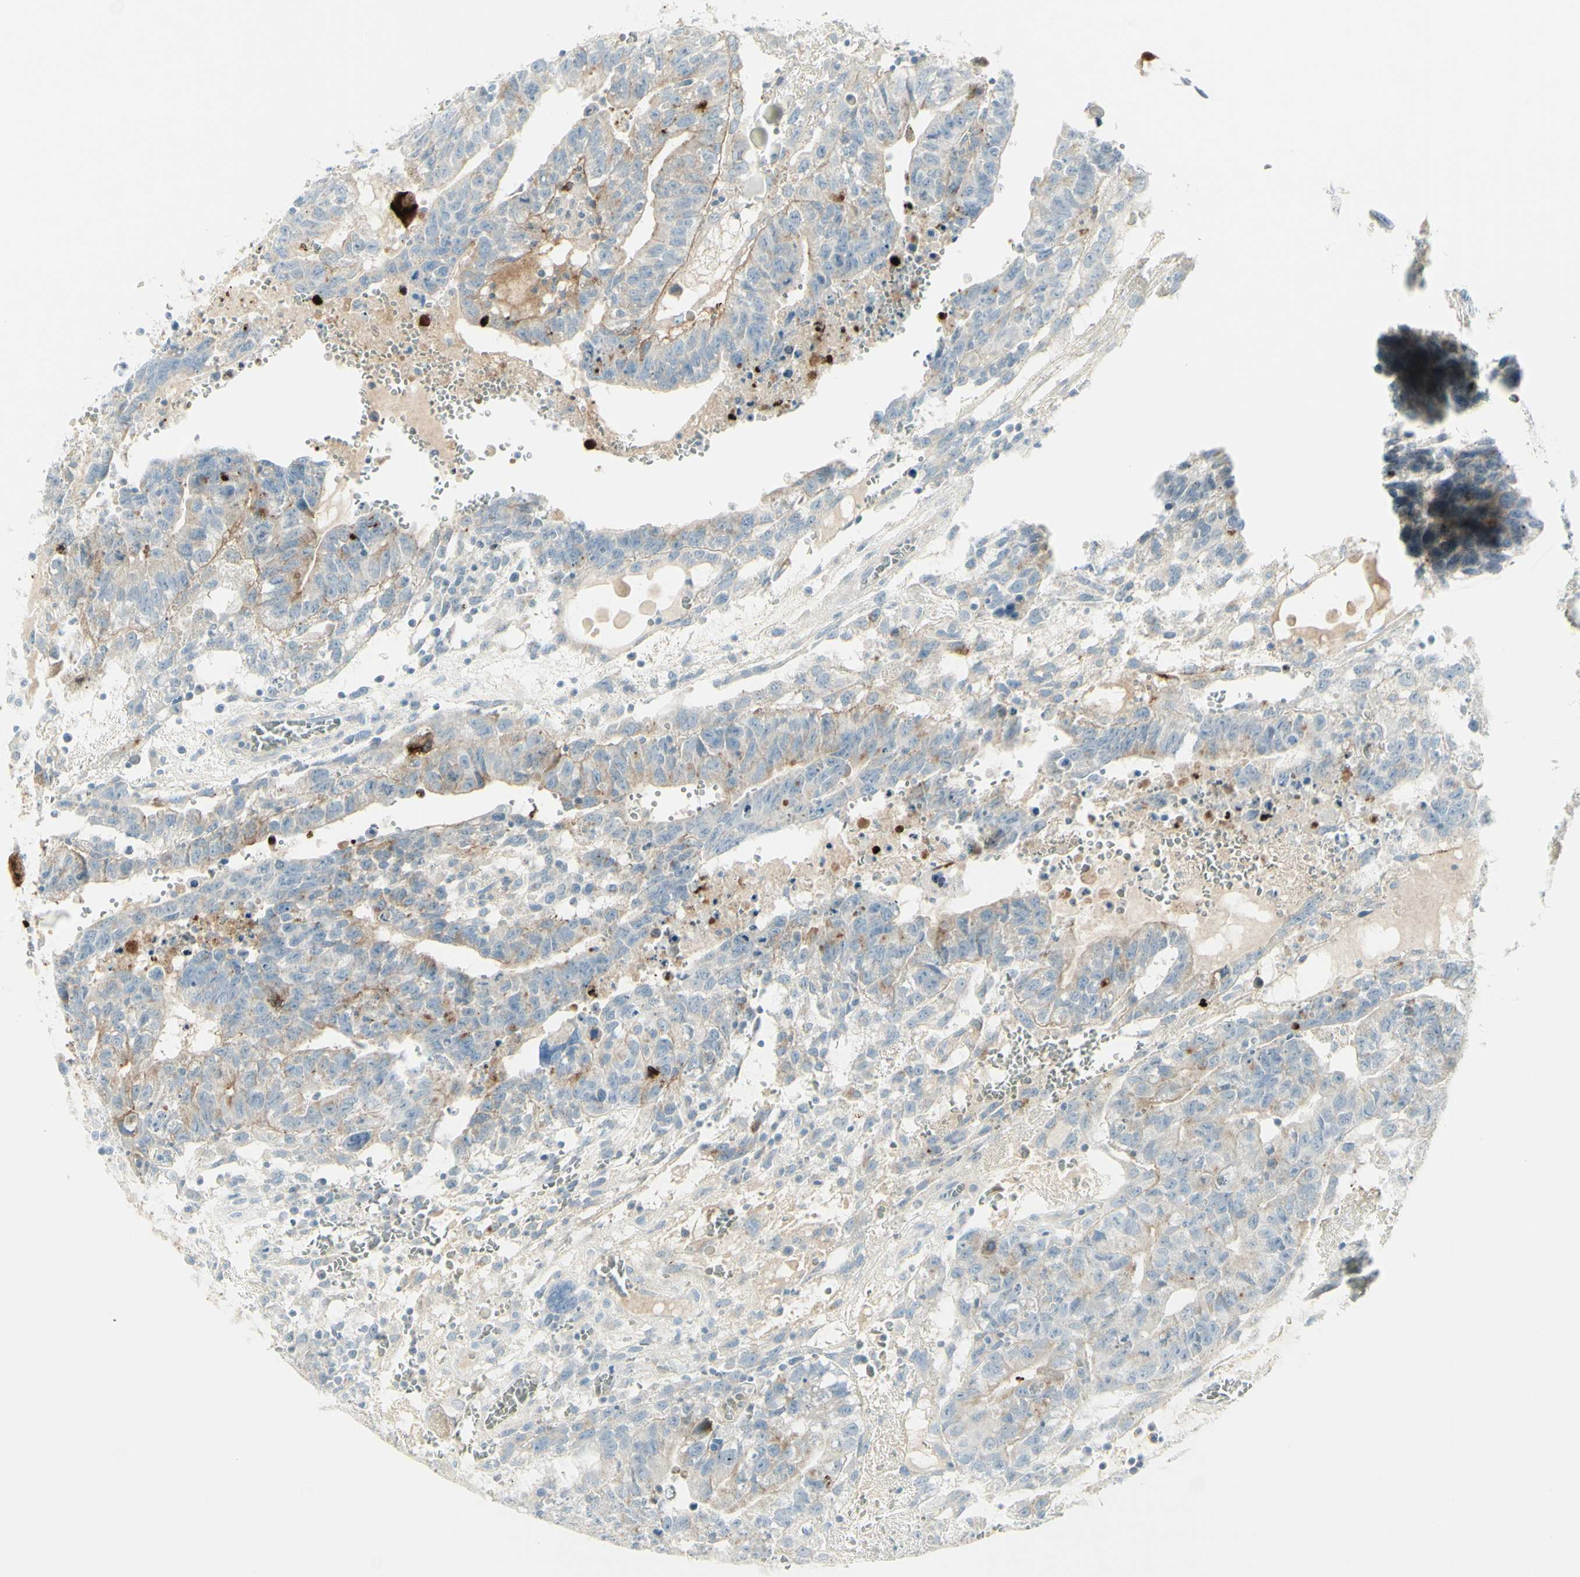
{"staining": {"intensity": "moderate", "quantity": "25%-75%", "location": "cytoplasmic/membranous"}, "tissue": "testis cancer", "cell_type": "Tumor cells", "image_type": "cancer", "snomed": [{"axis": "morphology", "description": "Seminoma, NOS"}, {"axis": "morphology", "description": "Carcinoma, Embryonal, NOS"}, {"axis": "topography", "description": "Testis"}], "caption": "This is an image of immunohistochemistry (IHC) staining of testis embryonal carcinoma, which shows moderate positivity in the cytoplasmic/membranous of tumor cells.", "gene": "MDK", "patient": {"sex": "male", "age": 52}}